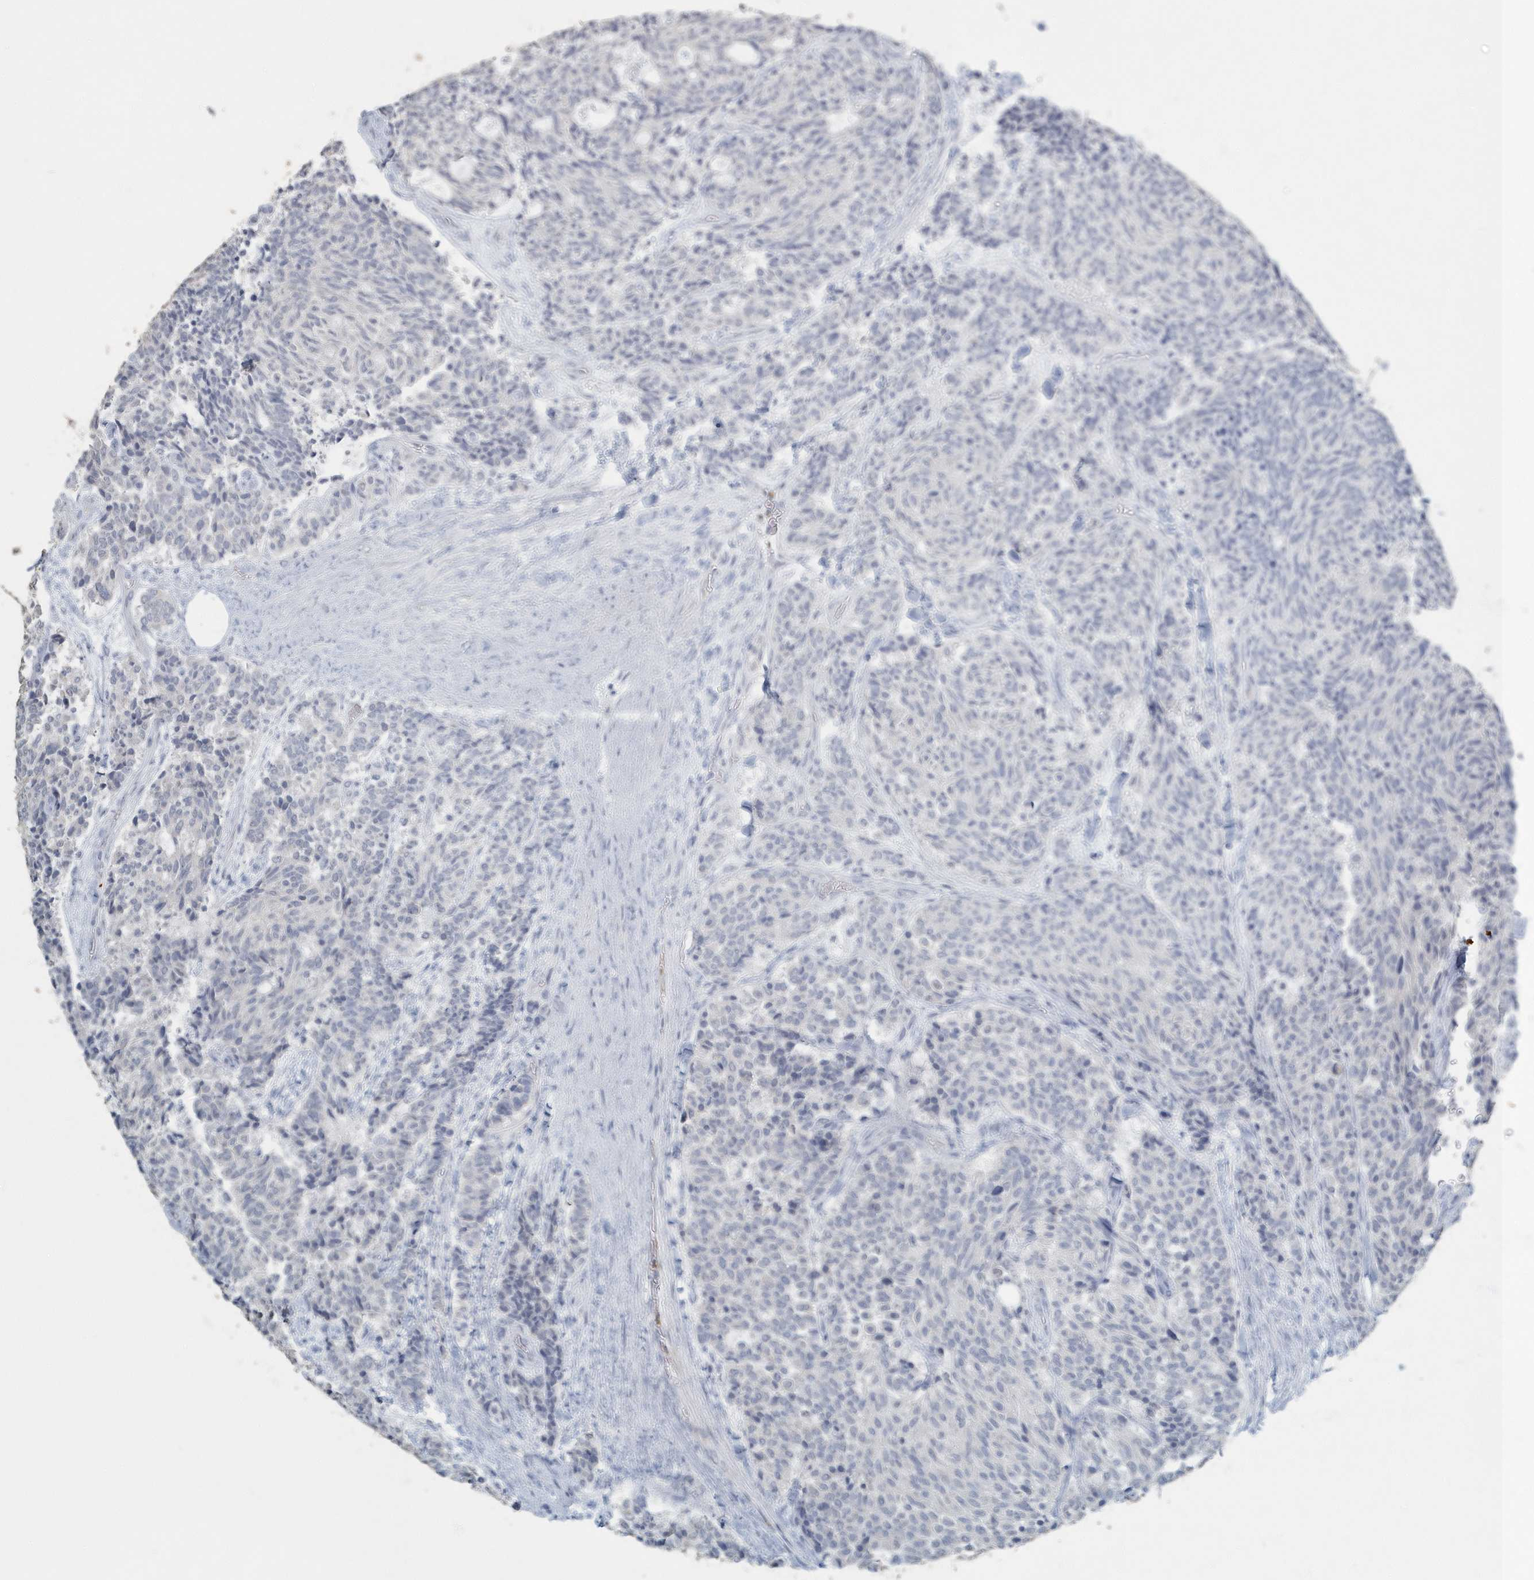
{"staining": {"intensity": "negative", "quantity": "none", "location": "none"}, "tissue": "carcinoid", "cell_type": "Tumor cells", "image_type": "cancer", "snomed": [{"axis": "morphology", "description": "Carcinoid, malignant, NOS"}, {"axis": "topography", "description": "Pancreas"}], "caption": "An immunohistochemistry (IHC) photomicrograph of carcinoid (malignant) is shown. There is no staining in tumor cells of carcinoid (malignant).", "gene": "MYOT", "patient": {"sex": "female", "age": 54}}